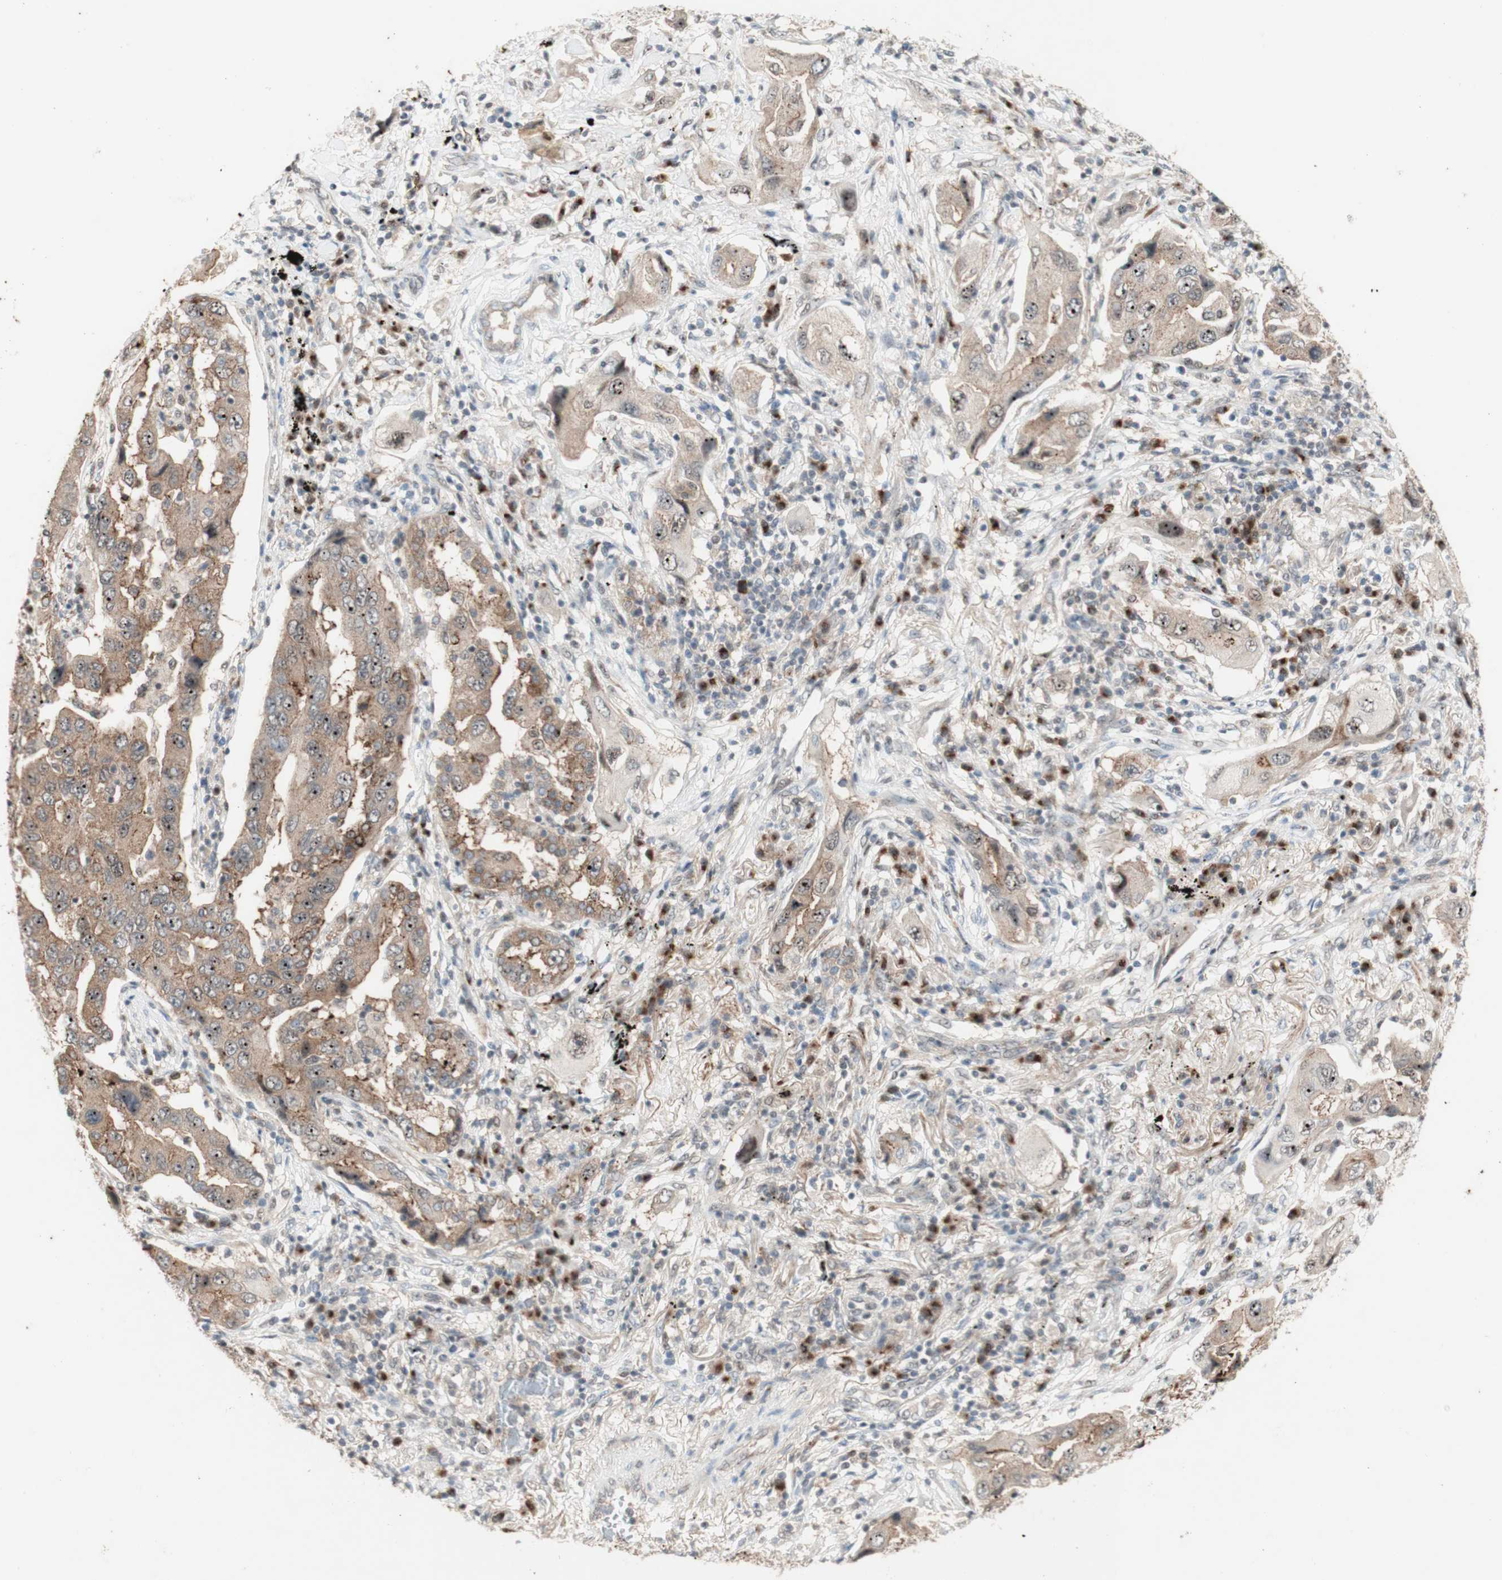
{"staining": {"intensity": "moderate", "quantity": ">75%", "location": "cytoplasmic/membranous"}, "tissue": "lung cancer", "cell_type": "Tumor cells", "image_type": "cancer", "snomed": [{"axis": "morphology", "description": "Adenocarcinoma, NOS"}, {"axis": "topography", "description": "Lung"}], "caption": "A medium amount of moderate cytoplasmic/membranous staining is seen in about >75% of tumor cells in lung adenocarcinoma tissue.", "gene": "CYLD", "patient": {"sex": "female", "age": 65}}